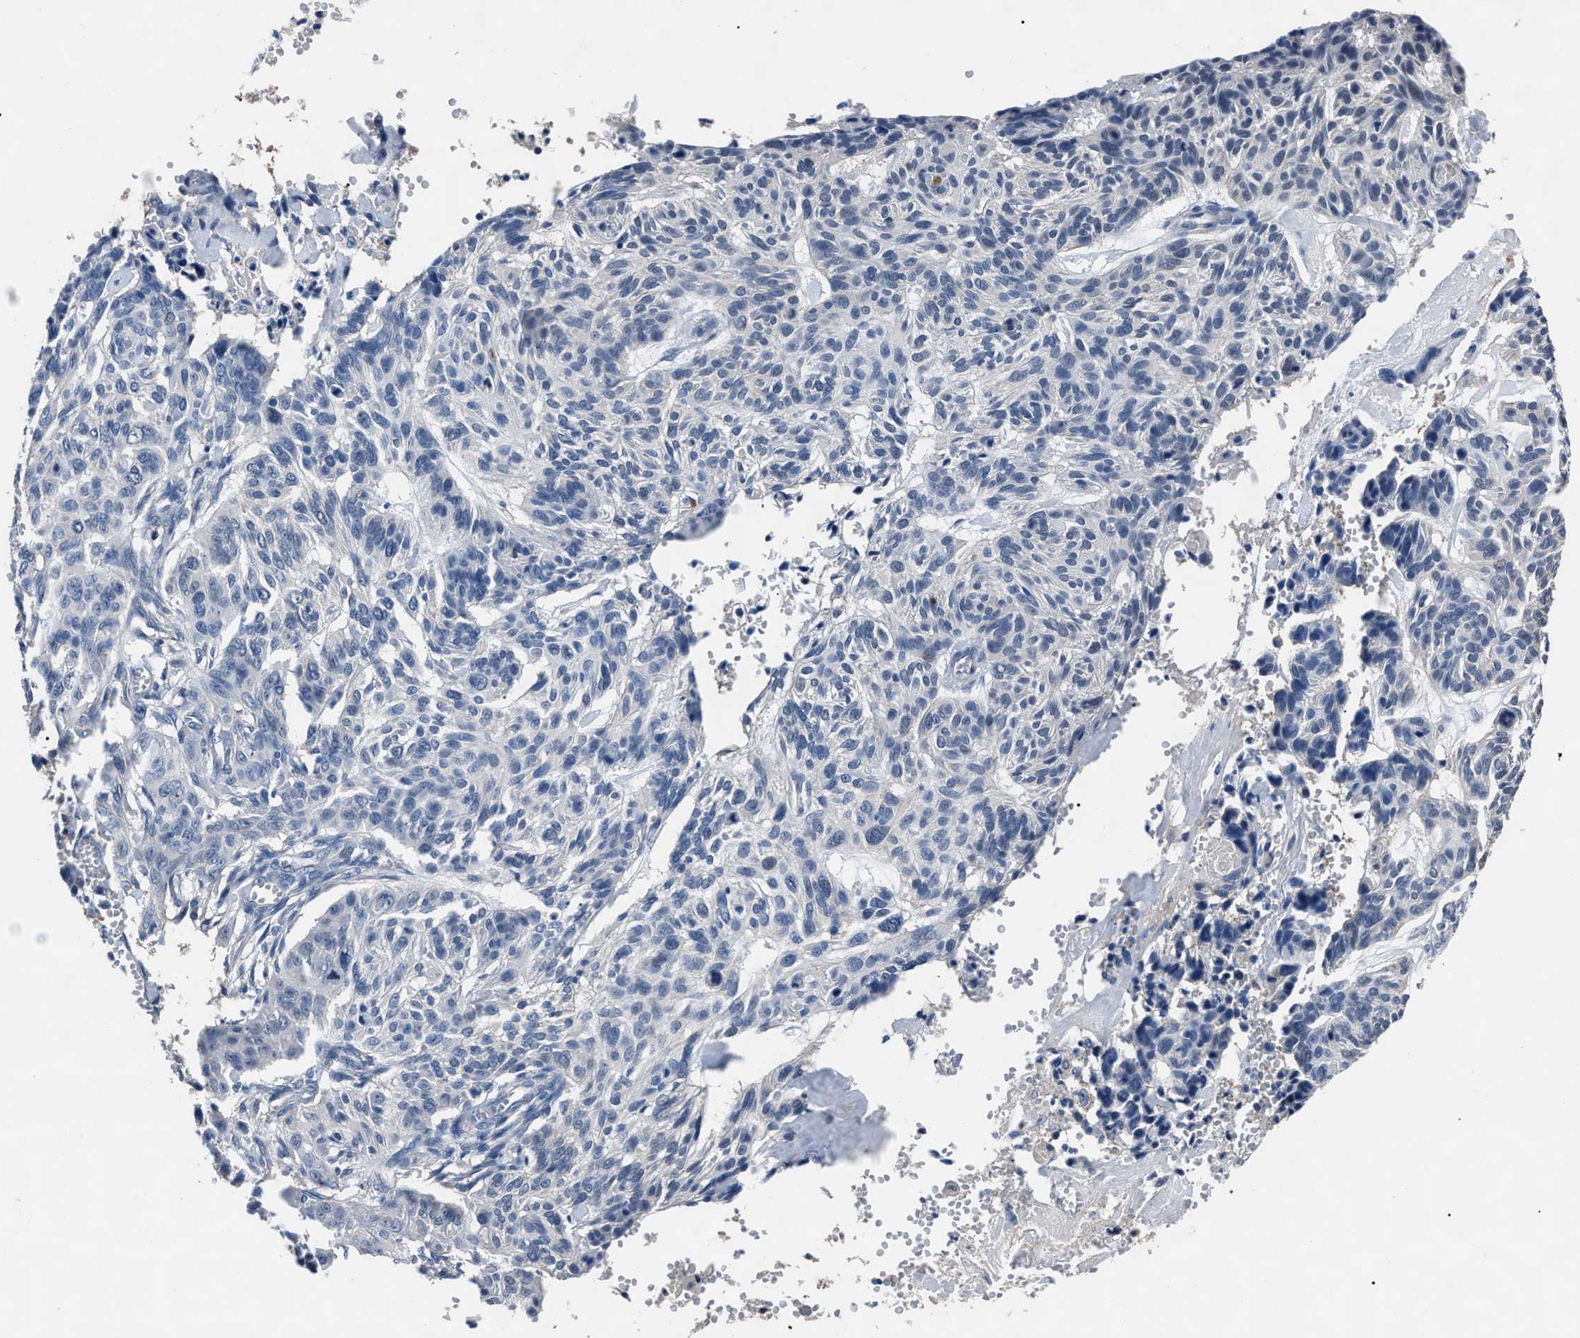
{"staining": {"intensity": "negative", "quantity": "none", "location": "none"}, "tissue": "skin cancer", "cell_type": "Tumor cells", "image_type": "cancer", "snomed": [{"axis": "morphology", "description": "Basal cell carcinoma"}, {"axis": "topography", "description": "Skin"}], "caption": "Immunohistochemistry image of neoplastic tissue: human skin basal cell carcinoma stained with DAB (3,3'-diaminobenzidine) reveals no significant protein staining in tumor cells.", "gene": "LRWD1", "patient": {"sex": "male", "age": 85}}